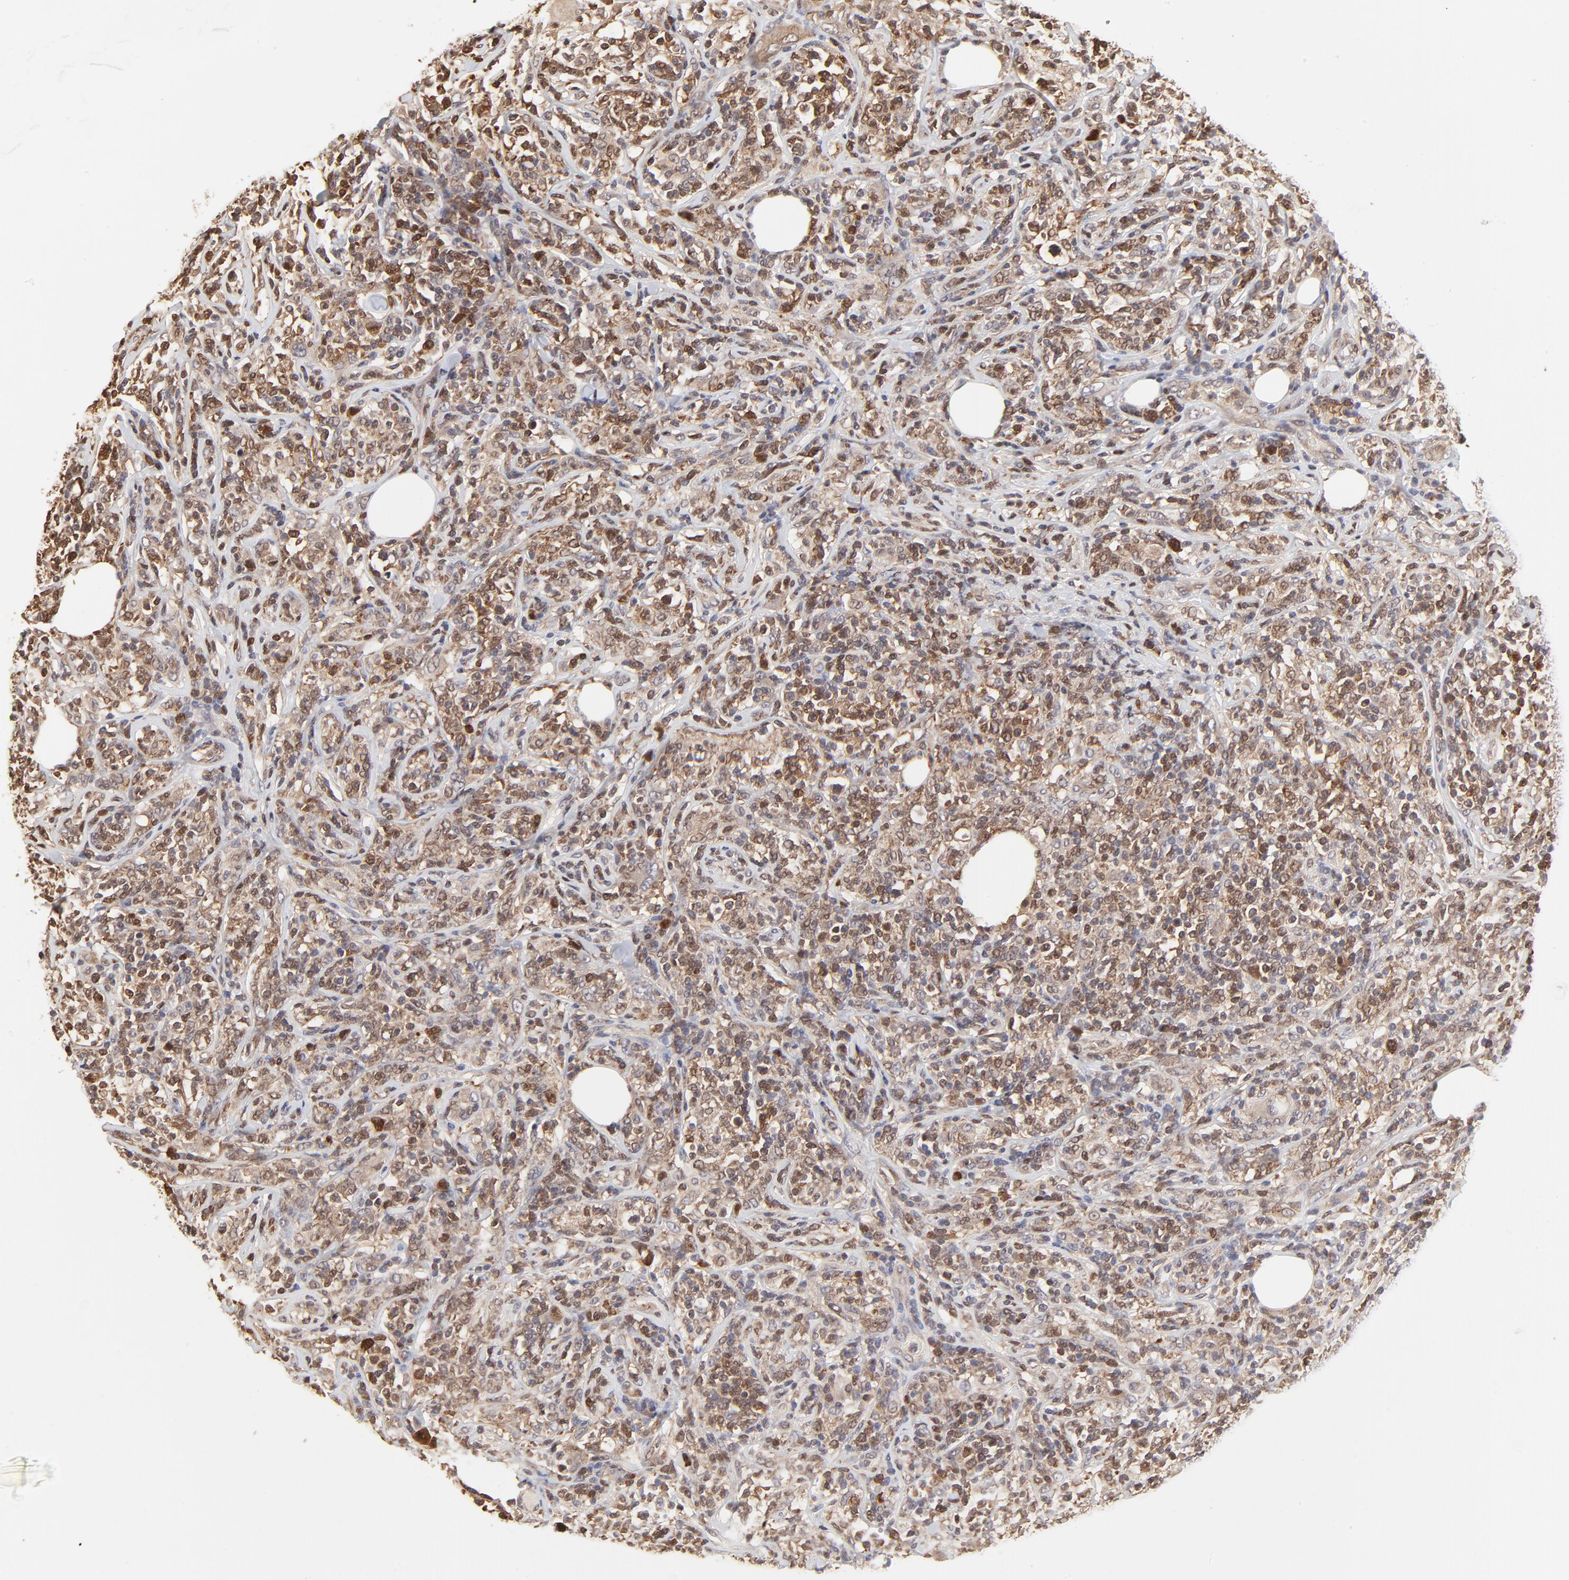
{"staining": {"intensity": "weak", "quantity": "25%-75%", "location": "cytoplasmic/membranous"}, "tissue": "lymphoma", "cell_type": "Tumor cells", "image_type": "cancer", "snomed": [{"axis": "morphology", "description": "Malignant lymphoma, non-Hodgkin's type, High grade"}, {"axis": "topography", "description": "Lymph node"}], "caption": "Immunohistochemical staining of human high-grade malignant lymphoma, non-Hodgkin's type demonstrates low levels of weak cytoplasmic/membranous staining in approximately 25%-75% of tumor cells.", "gene": "CASP3", "patient": {"sex": "female", "age": 84}}